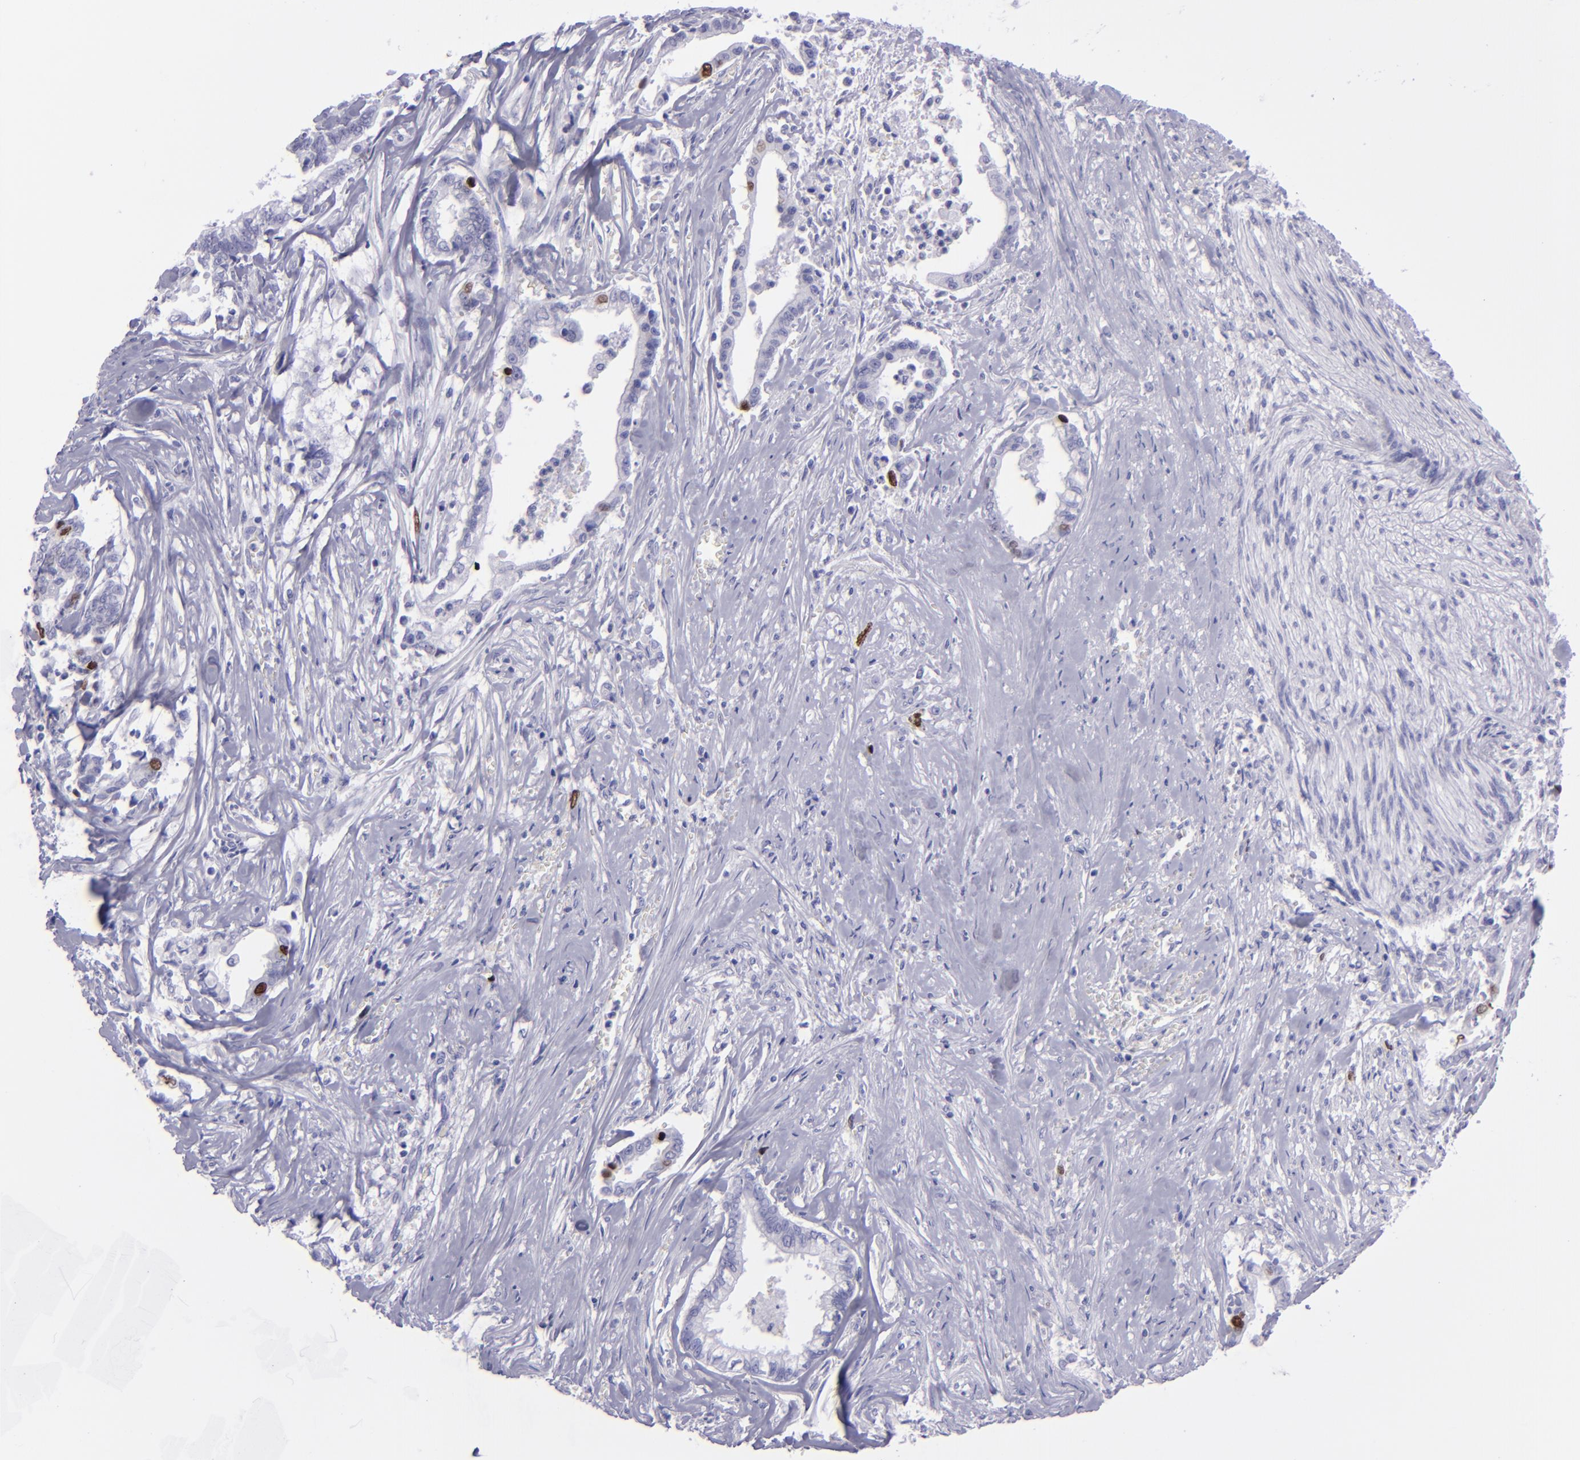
{"staining": {"intensity": "strong", "quantity": "<25%", "location": "nuclear"}, "tissue": "liver cancer", "cell_type": "Tumor cells", "image_type": "cancer", "snomed": [{"axis": "morphology", "description": "Cholangiocarcinoma"}, {"axis": "topography", "description": "Liver"}], "caption": "Immunohistochemistry (IHC) micrograph of liver cholangiocarcinoma stained for a protein (brown), which exhibits medium levels of strong nuclear staining in about <25% of tumor cells.", "gene": "TOP2A", "patient": {"sex": "male", "age": 57}}